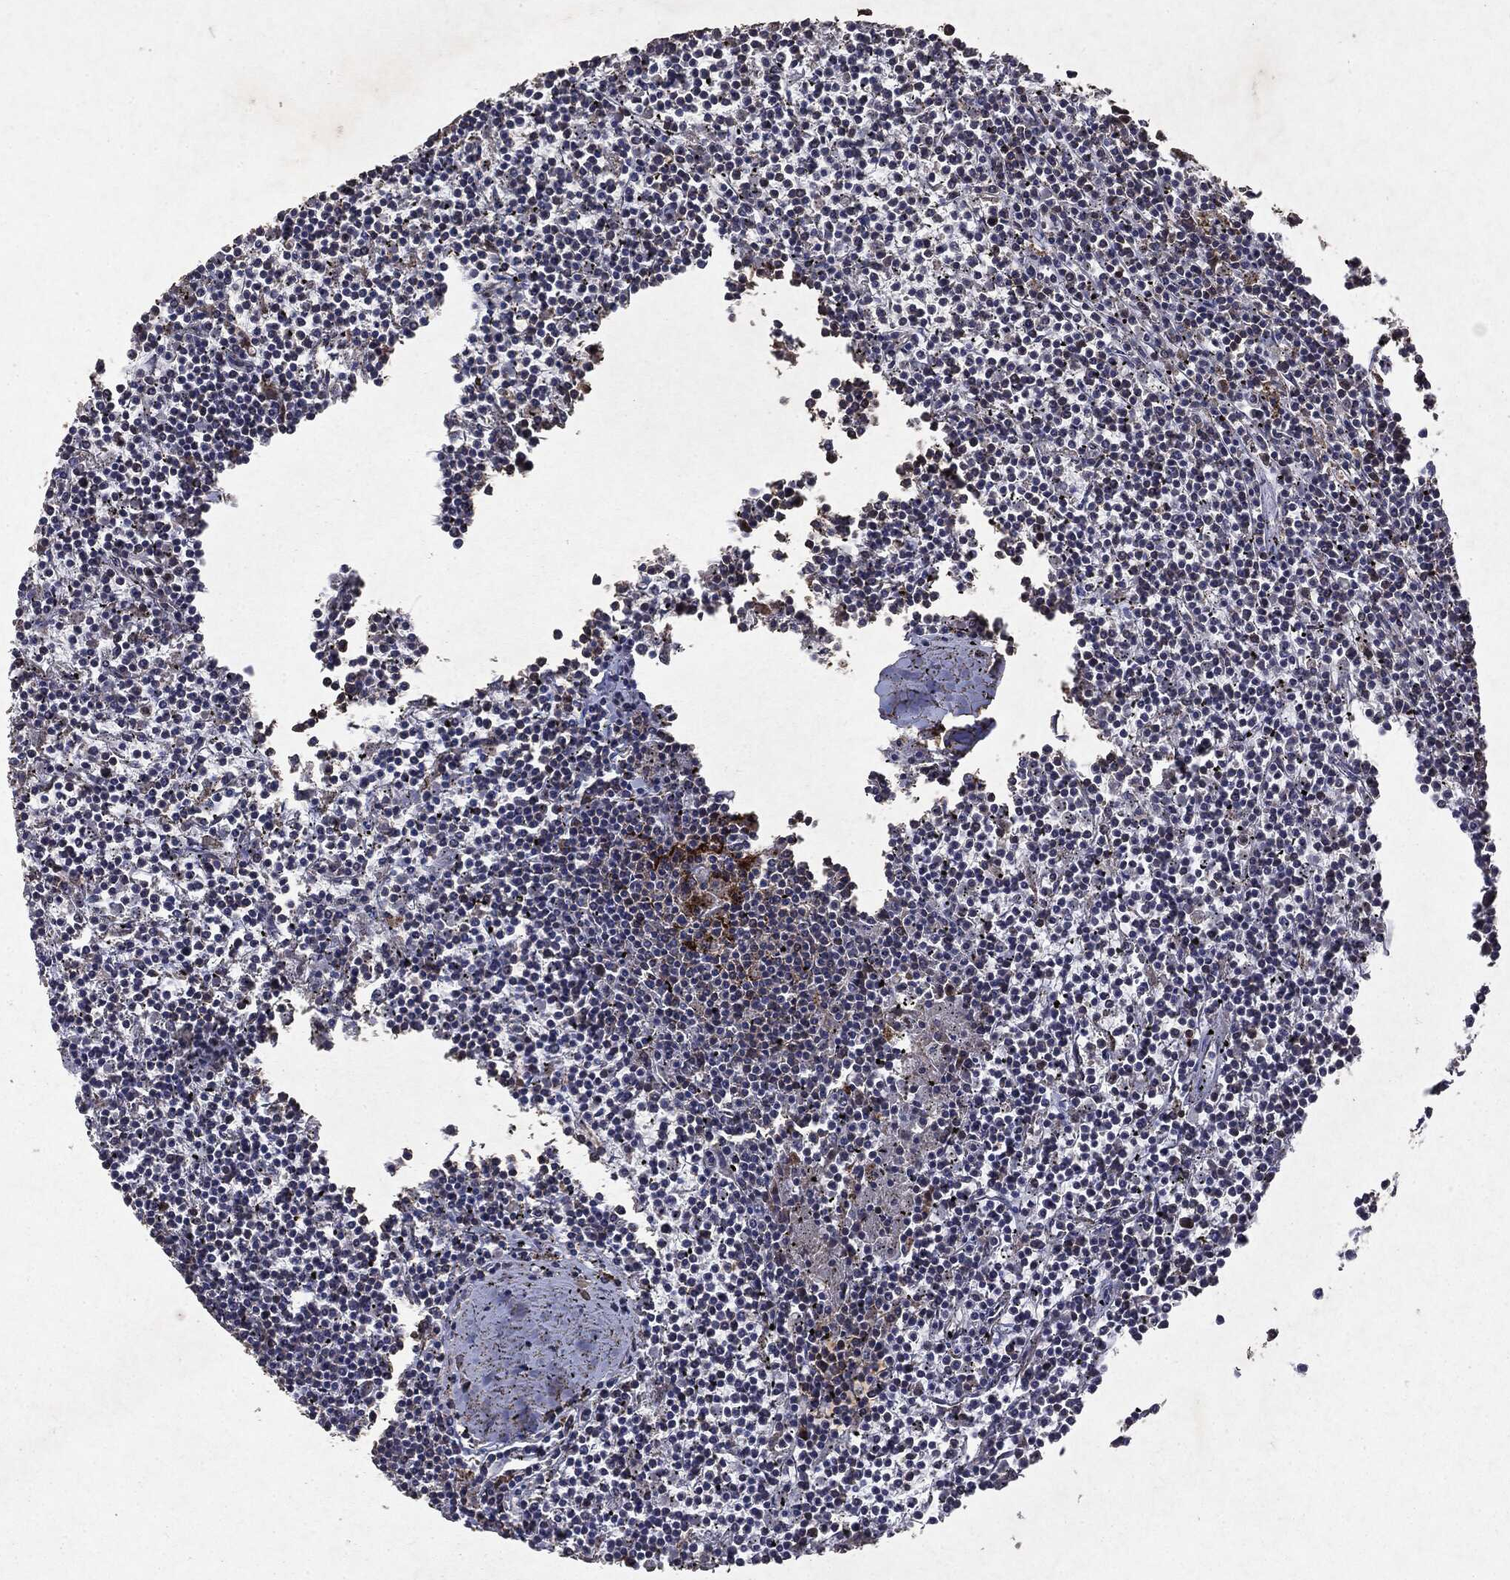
{"staining": {"intensity": "negative", "quantity": "none", "location": "none"}, "tissue": "lymphoma", "cell_type": "Tumor cells", "image_type": "cancer", "snomed": [{"axis": "morphology", "description": "Malignant lymphoma, non-Hodgkin's type, Low grade"}, {"axis": "topography", "description": "Spleen"}], "caption": "Tumor cells show no significant protein staining in lymphoma.", "gene": "PTEN", "patient": {"sex": "female", "age": 19}}